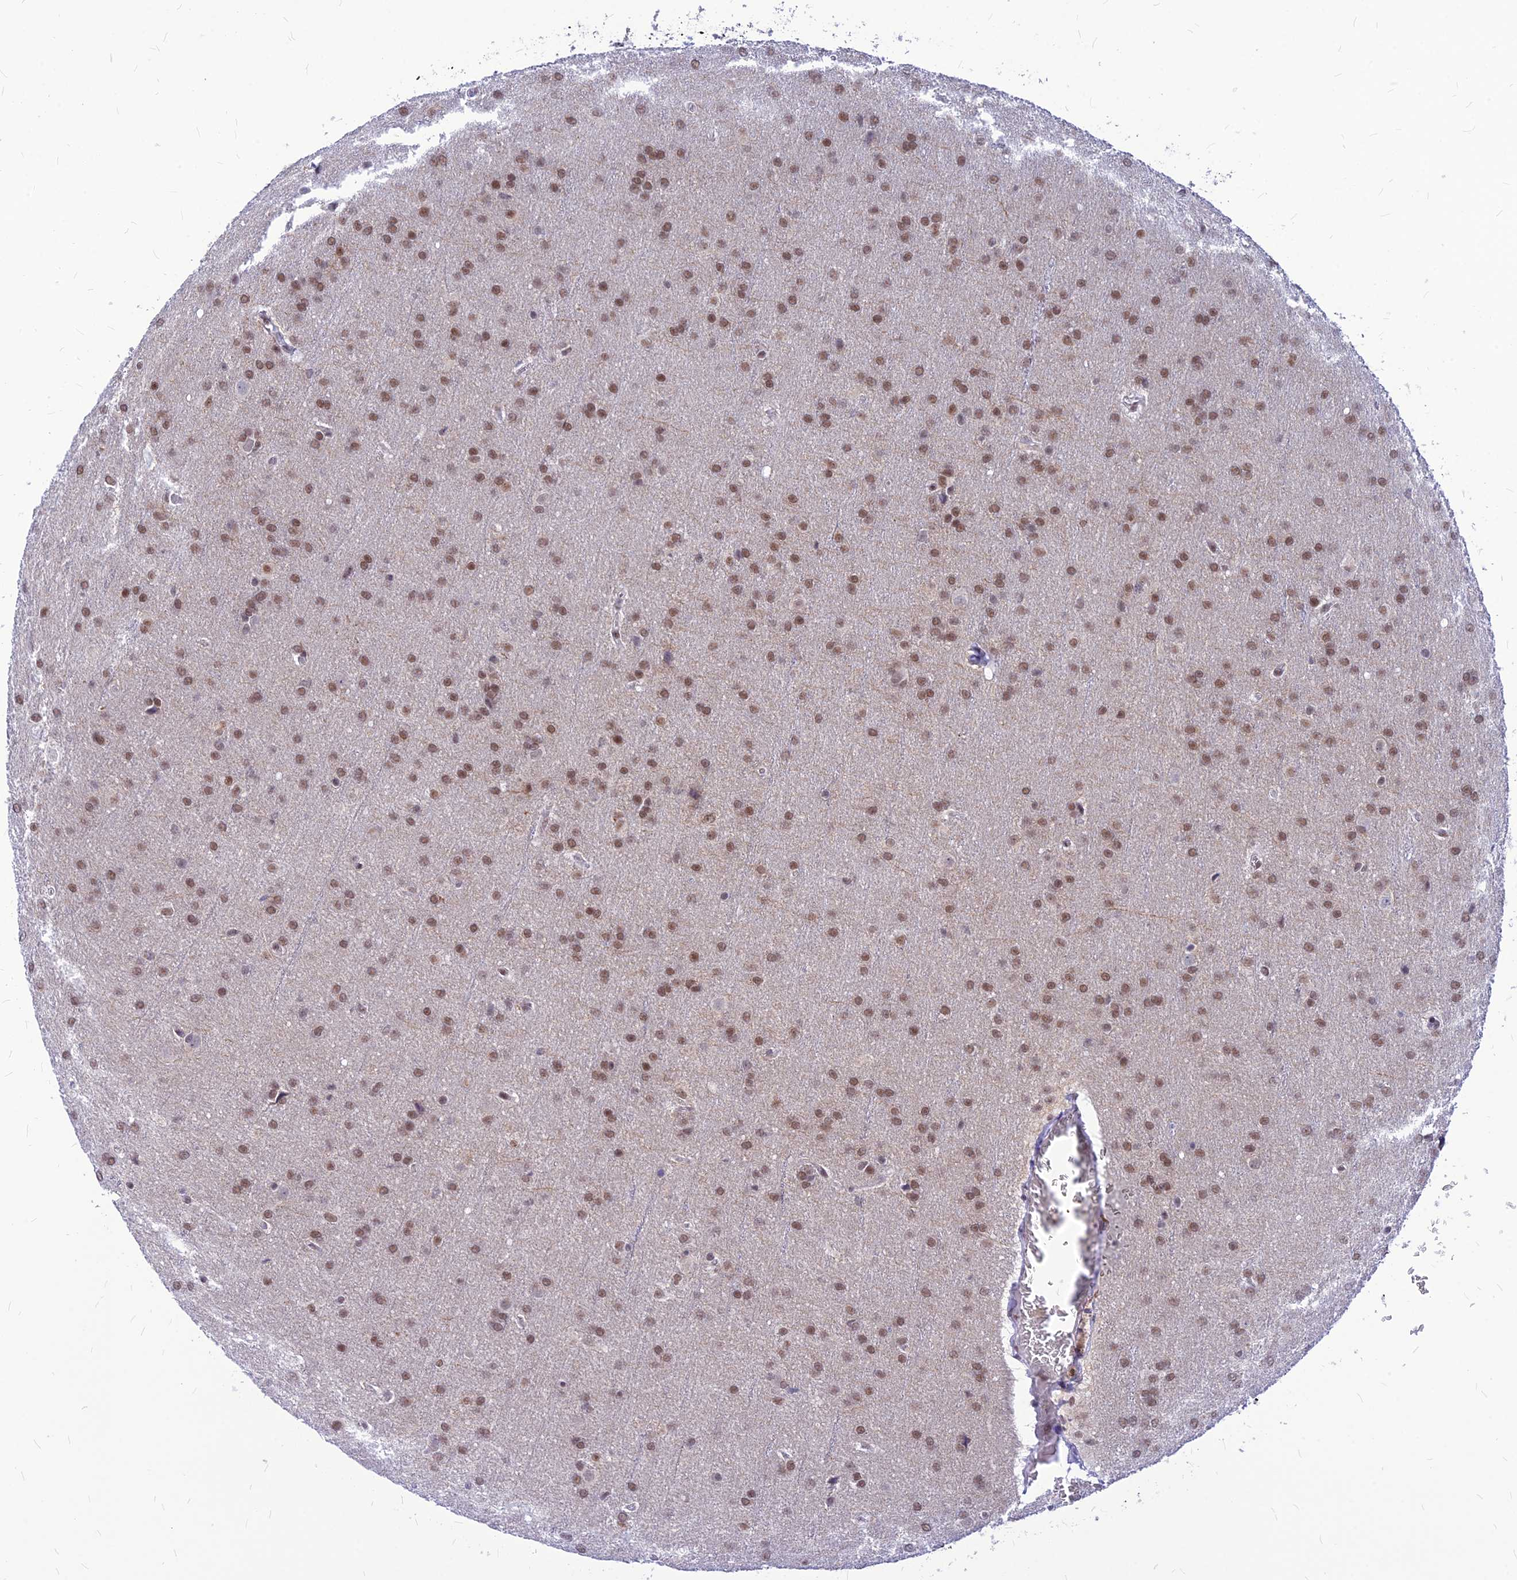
{"staining": {"intensity": "moderate", "quantity": ">75%", "location": "nuclear"}, "tissue": "glioma", "cell_type": "Tumor cells", "image_type": "cancer", "snomed": [{"axis": "morphology", "description": "Glioma, malignant, Low grade"}, {"axis": "topography", "description": "Brain"}], "caption": "Tumor cells reveal medium levels of moderate nuclear positivity in approximately >75% of cells in low-grade glioma (malignant).", "gene": "KCTD13", "patient": {"sex": "female", "age": 32}}